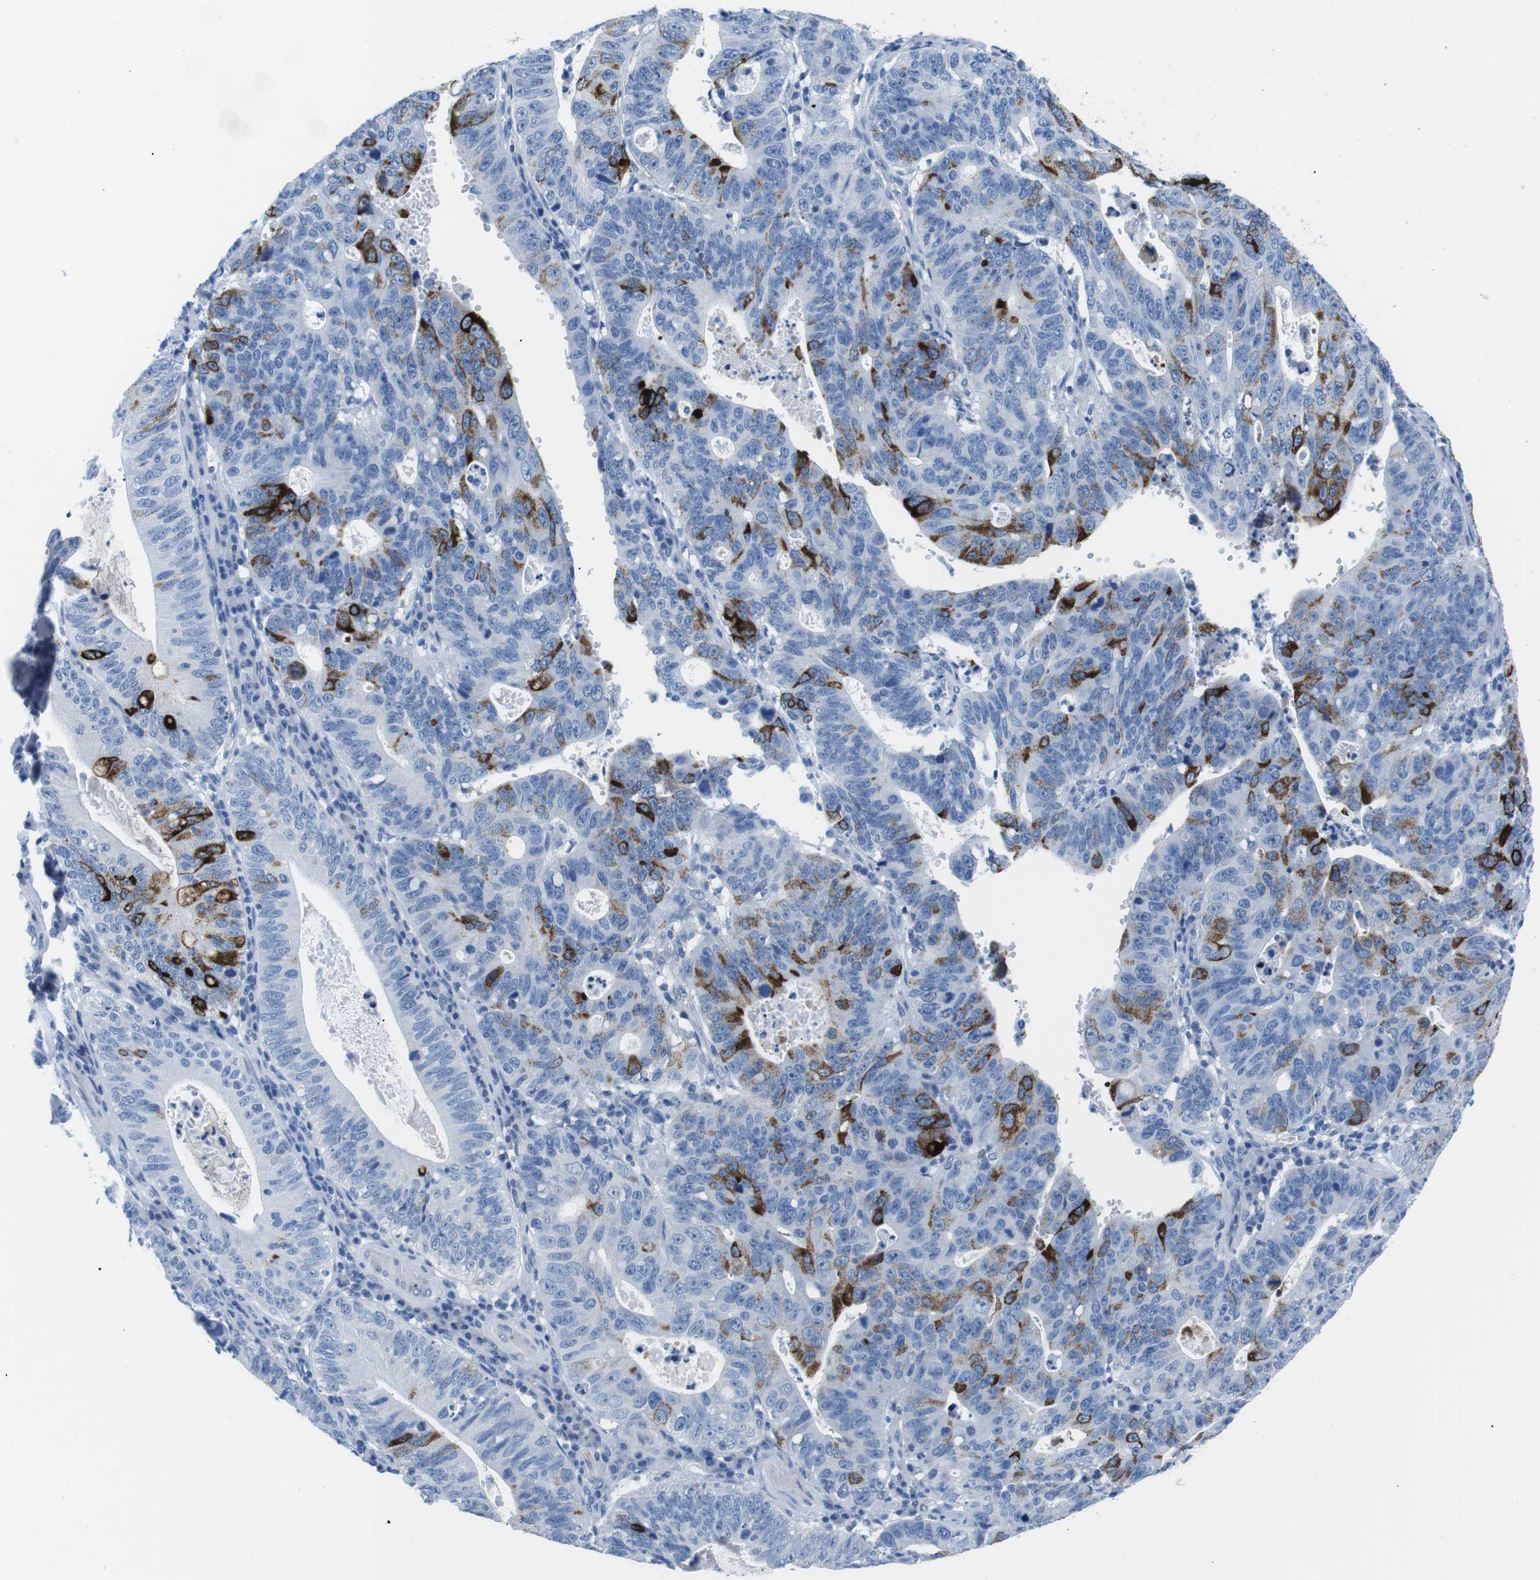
{"staining": {"intensity": "strong", "quantity": "<25%", "location": "cytoplasmic/membranous"}, "tissue": "stomach cancer", "cell_type": "Tumor cells", "image_type": "cancer", "snomed": [{"axis": "morphology", "description": "Adenocarcinoma, NOS"}, {"axis": "topography", "description": "Stomach"}], "caption": "High-magnification brightfield microscopy of stomach cancer (adenocarcinoma) stained with DAB (brown) and counterstained with hematoxylin (blue). tumor cells exhibit strong cytoplasmic/membranous positivity is seen in about<25% of cells. The staining is performed using DAB (3,3'-diaminobenzidine) brown chromogen to label protein expression. The nuclei are counter-stained blue using hematoxylin.", "gene": "MUC2", "patient": {"sex": "male", "age": 59}}